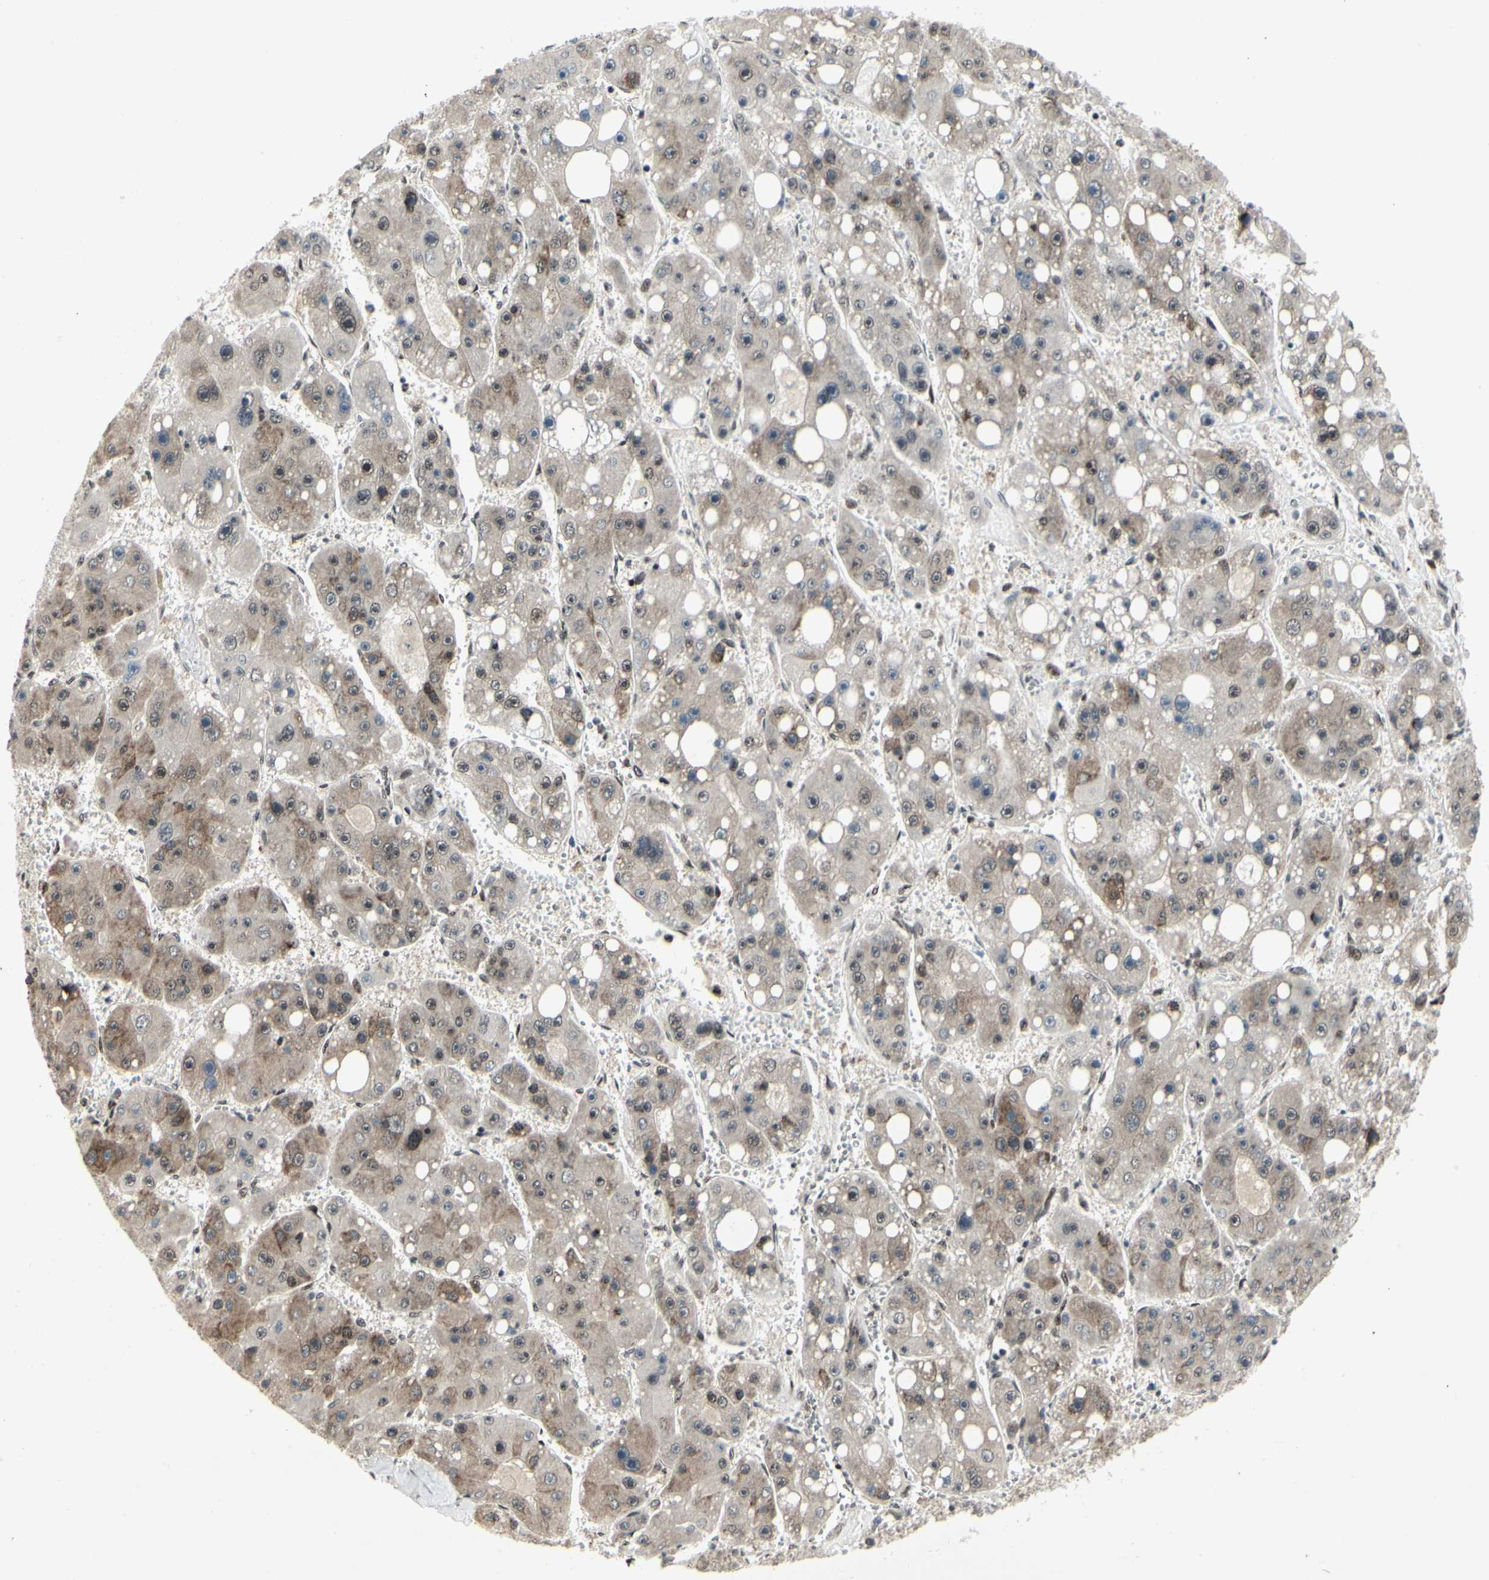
{"staining": {"intensity": "moderate", "quantity": "<25%", "location": "cytoplasmic/membranous,nuclear"}, "tissue": "liver cancer", "cell_type": "Tumor cells", "image_type": "cancer", "snomed": [{"axis": "morphology", "description": "Carcinoma, Hepatocellular, NOS"}, {"axis": "topography", "description": "Liver"}], "caption": "High-power microscopy captured an IHC histopathology image of hepatocellular carcinoma (liver), revealing moderate cytoplasmic/membranous and nuclear positivity in about <25% of tumor cells.", "gene": "FOXJ2", "patient": {"sex": "female", "age": 61}}